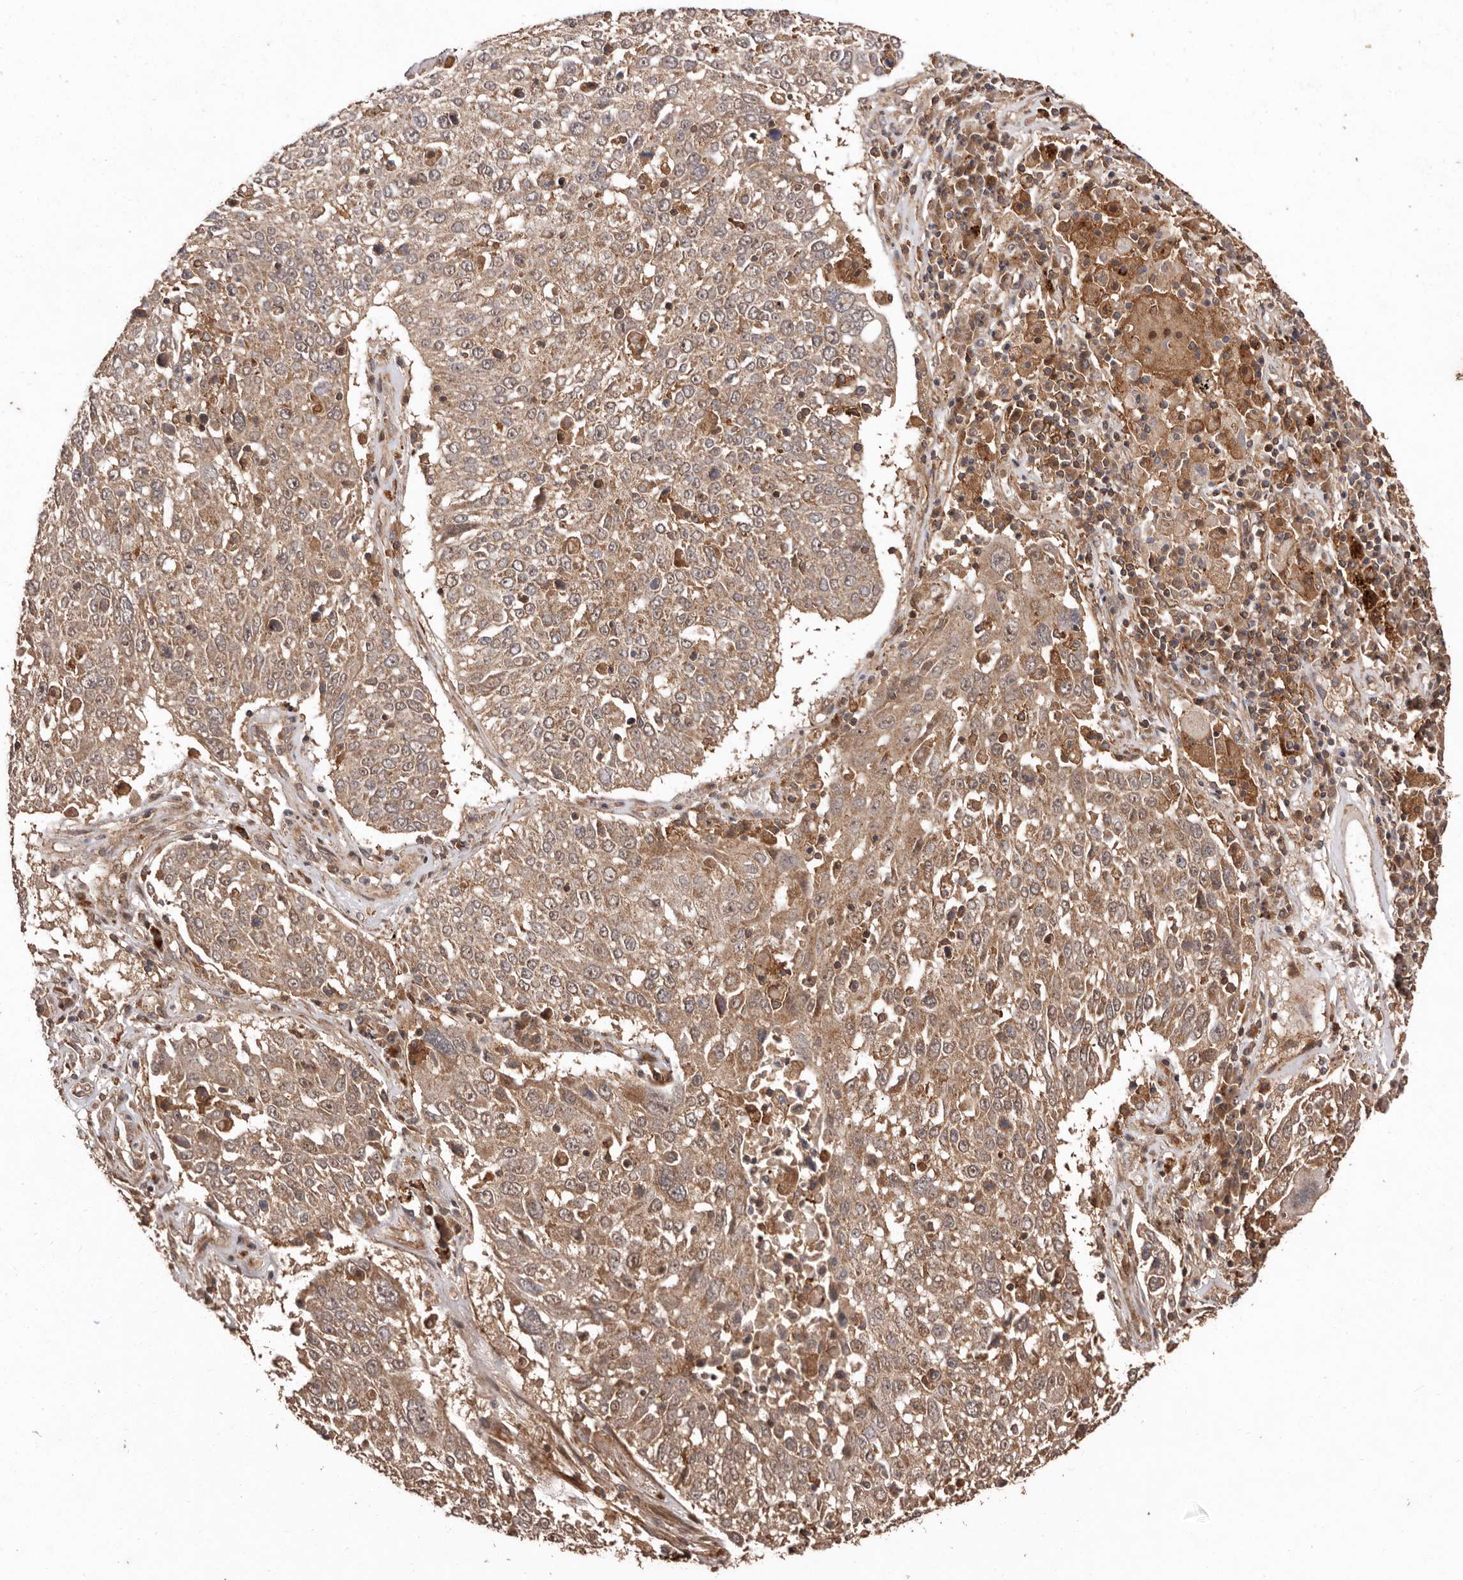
{"staining": {"intensity": "moderate", "quantity": ">75%", "location": "cytoplasmic/membranous"}, "tissue": "lung cancer", "cell_type": "Tumor cells", "image_type": "cancer", "snomed": [{"axis": "morphology", "description": "Squamous cell carcinoma, NOS"}, {"axis": "topography", "description": "Lung"}], "caption": "Human lung squamous cell carcinoma stained for a protein (brown) exhibits moderate cytoplasmic/membranous positive positivity in approximately >75% of tumor cells.", "gene": "RWDD1", "patient": {"sex": "male", "age": 65}}